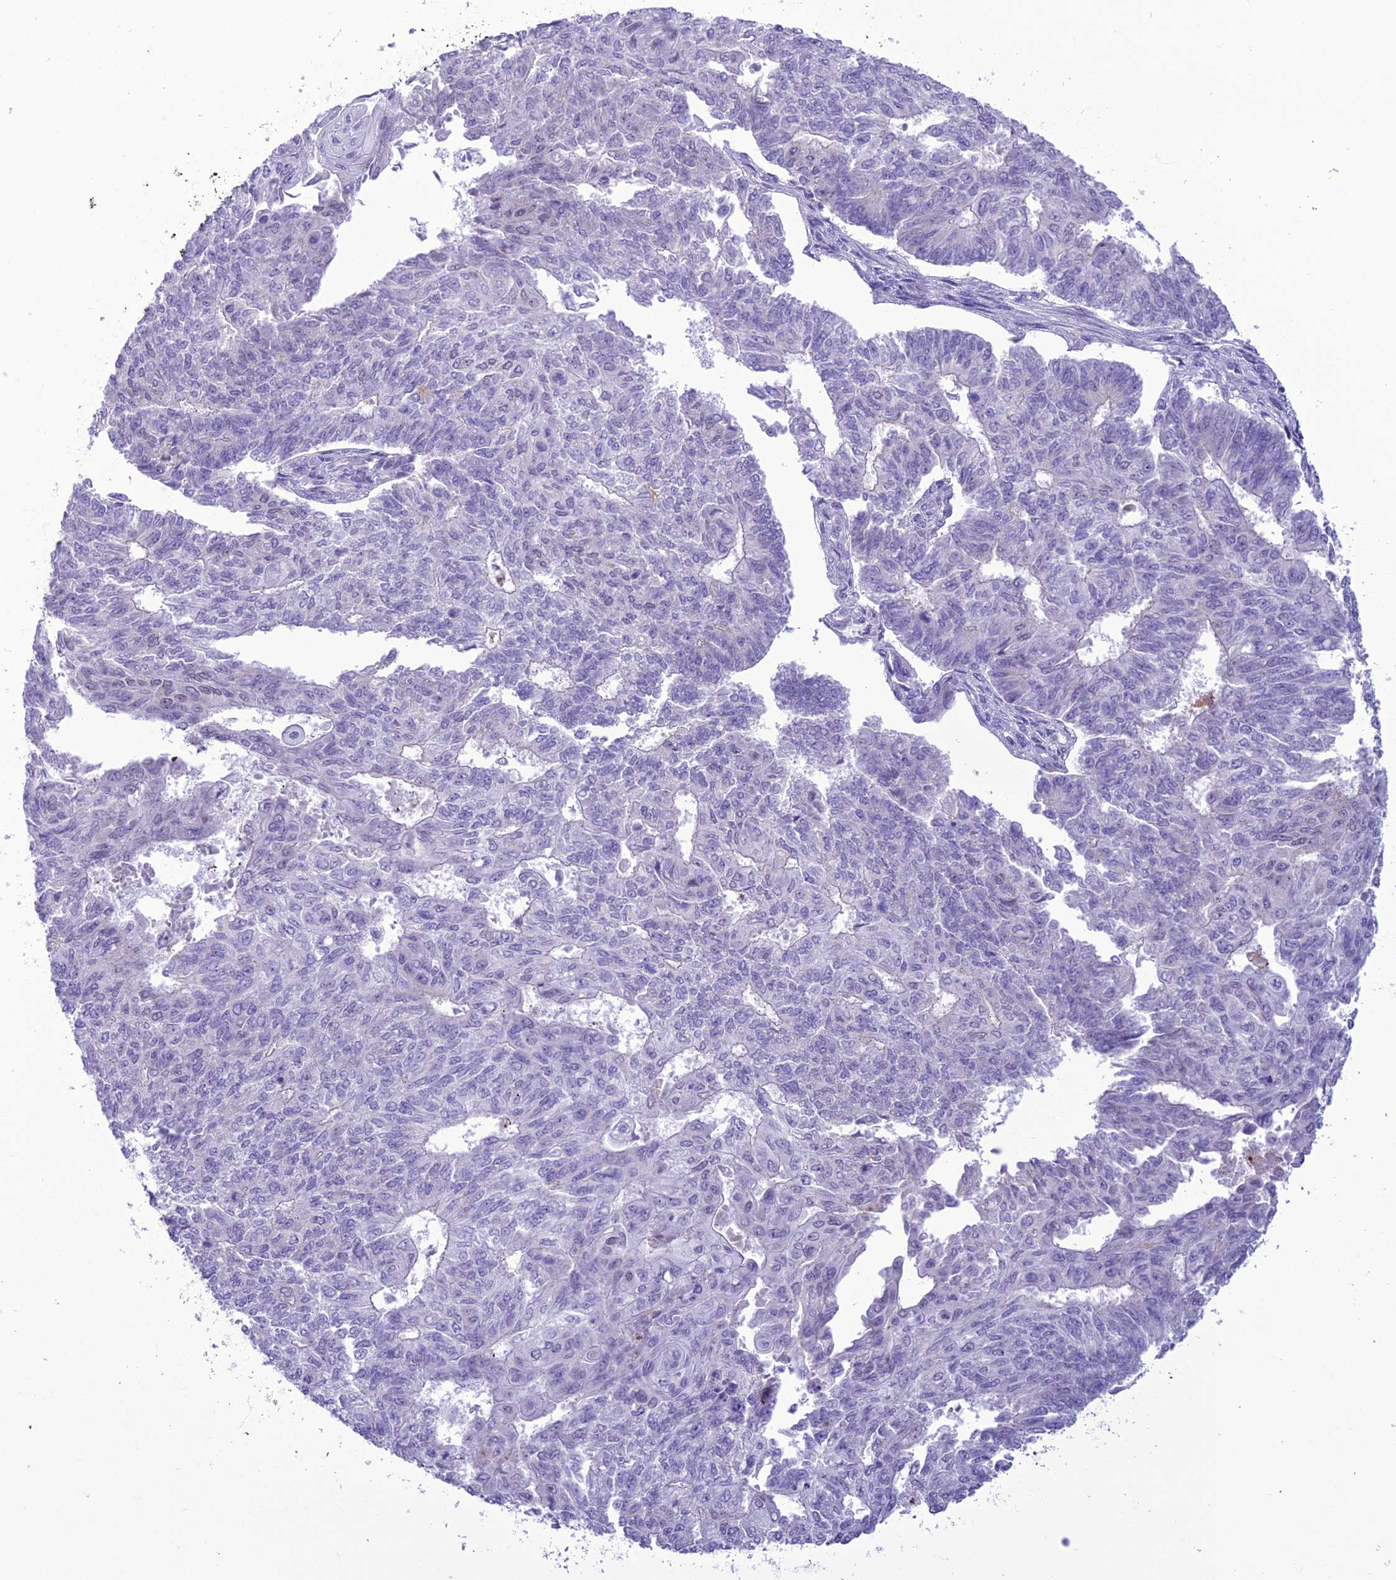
{"staining": {"intensity": "negative", "quantity": "none", "location": "none"}, "tissue": "endometrial cancer", "cell_type": "Tumor cells", "image_type": "cancer", "snomed": [{"axis": "morphology", "description": "Adenocarcinoma, NOS"}, {"axis": "topography", "description": "Endometrium"}], "caption": "Immunohistochemical staining of endometrial adenocarcinoma reveals no significant positivity in tumor cells.", "gene": "B9D2", "patient": {"sex": "female", "age": 32}}